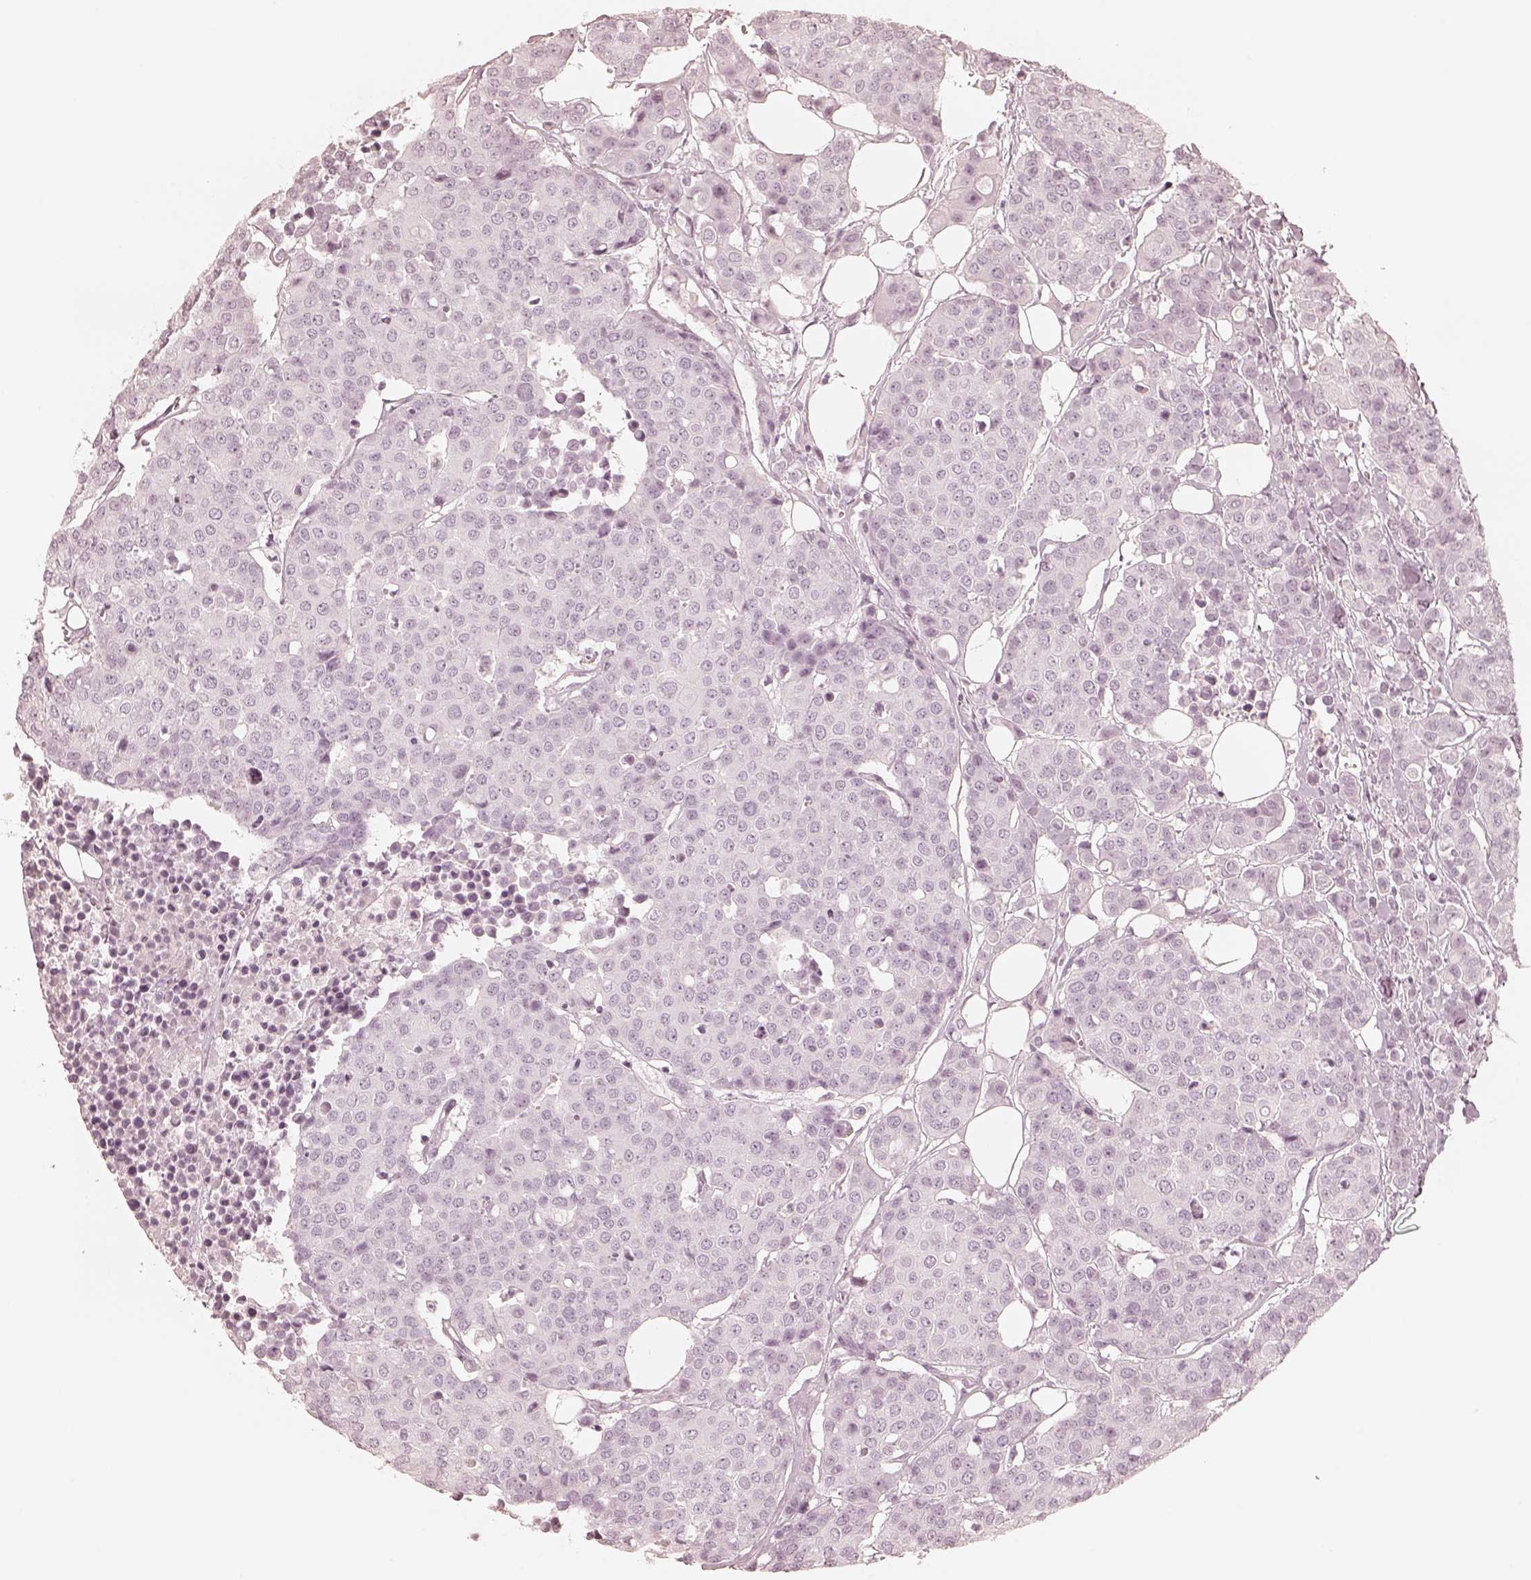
{"staining": {"intensity": "negative", "quantity": "none", "location": "none"}, "tissue": "carcinoid", "cell_type": "Tumor cells", "image_type": "cancer", "snomed": [{"axis": "morphology", "description": "Carcinoid, malignant, NOS"}, {"axis": "topography", "description": "Colon"}], "caption": "Immunohistochemistry (IHC) micrograph of neoplastic tissue: human carcinoid (malignant) stained with DAB (3,3'-diaminobenzidine) reveals no significant protein positivity in tumor cells.", "gene": "KRT82", "patient": {"sex": "male", "age": 81}}